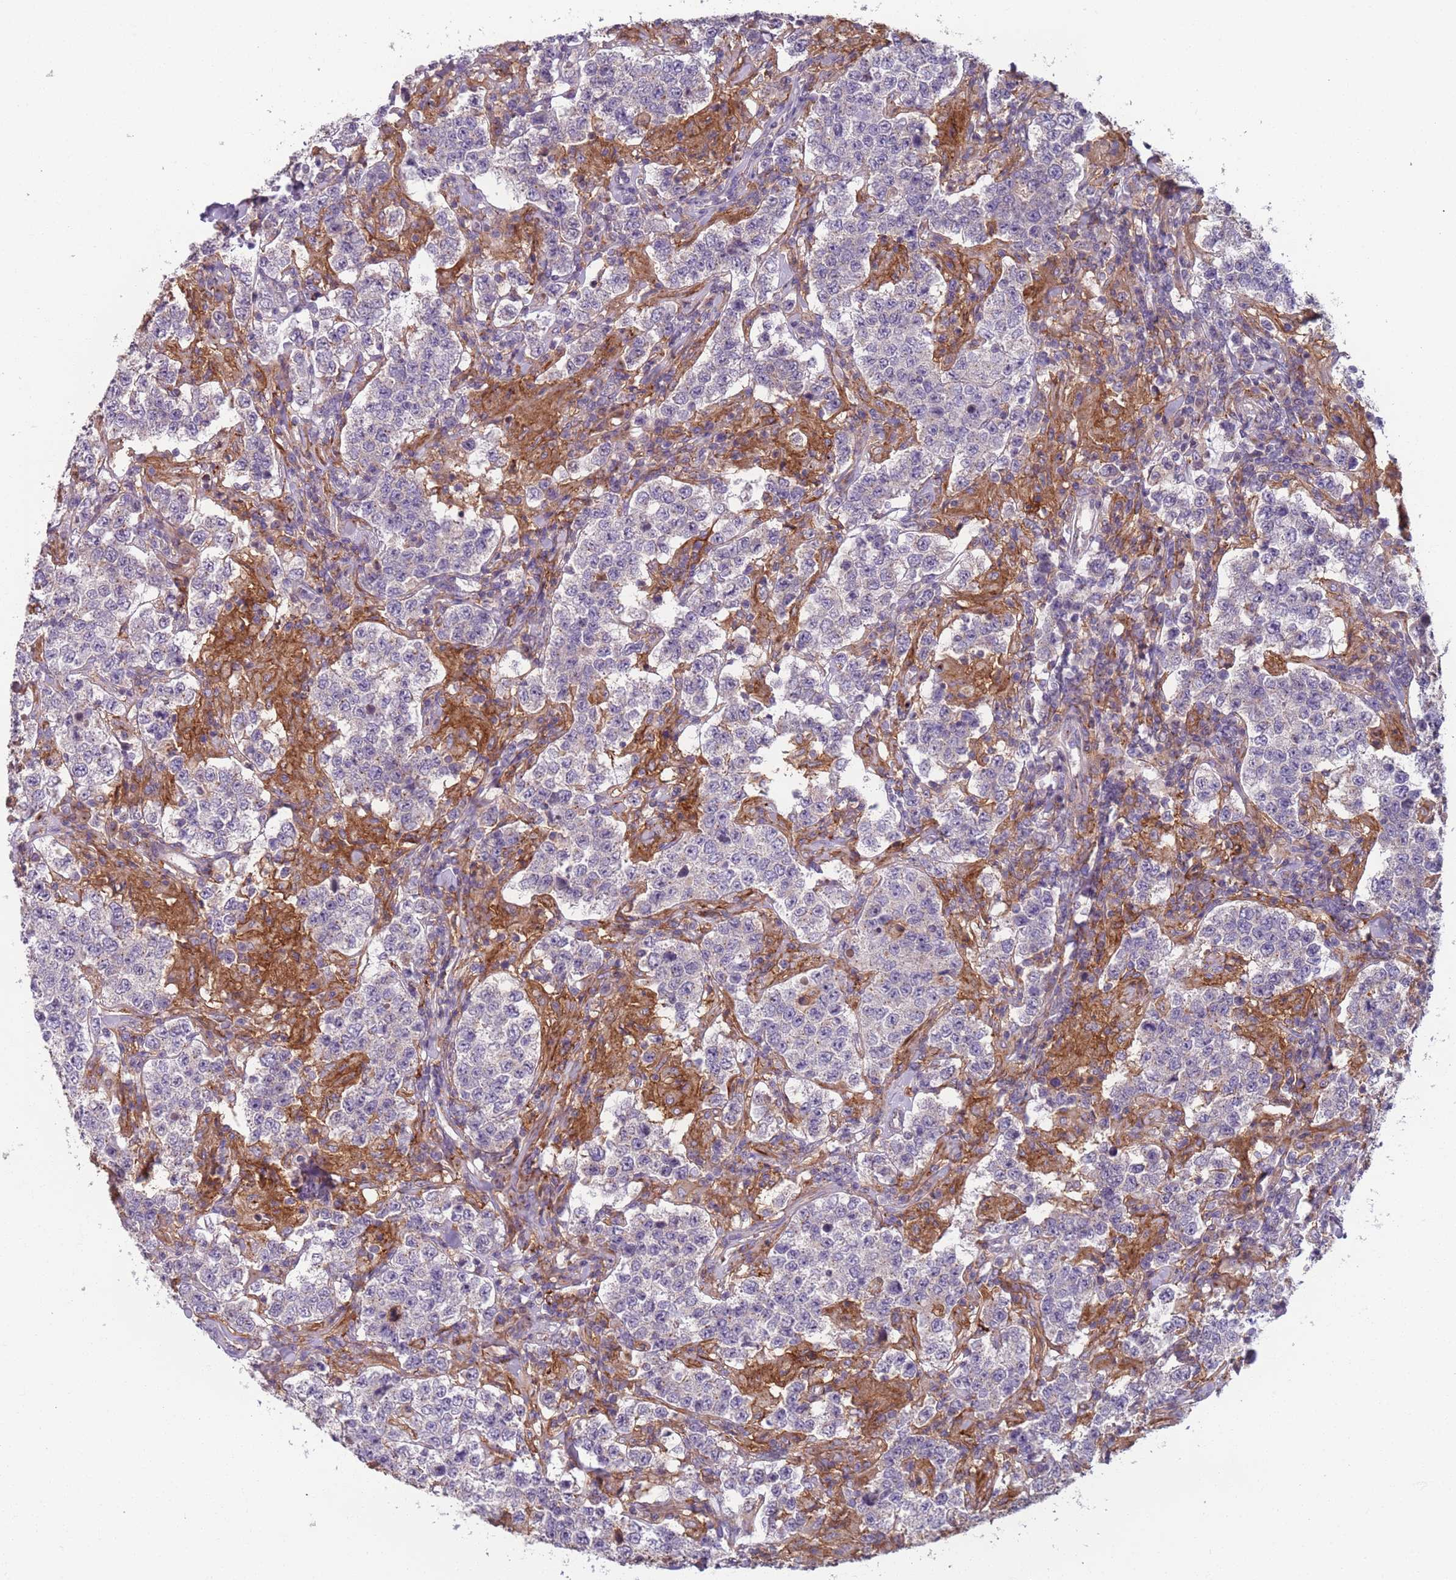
{"staining": {"intensity": "negative", "quantity": "none", "location": "none"}, "tissue": "testis cancer", "cell_type": "Tumor cells", "image_type": "cancer", "snomed": [{"axis": "morphology", "description": "Seminoma, NOS"}, {"axis": "morphology", "description": "Carcinoma, Embryonal, NOS"}, {"axis": "topography", "description": "Testis"}], "caption": "Testis seminoma was stained to show a protein in brown. There is no significant staining in tumor cells.", "gene": "AKTIP", "patient": {"sex": "male", "age": 41}}